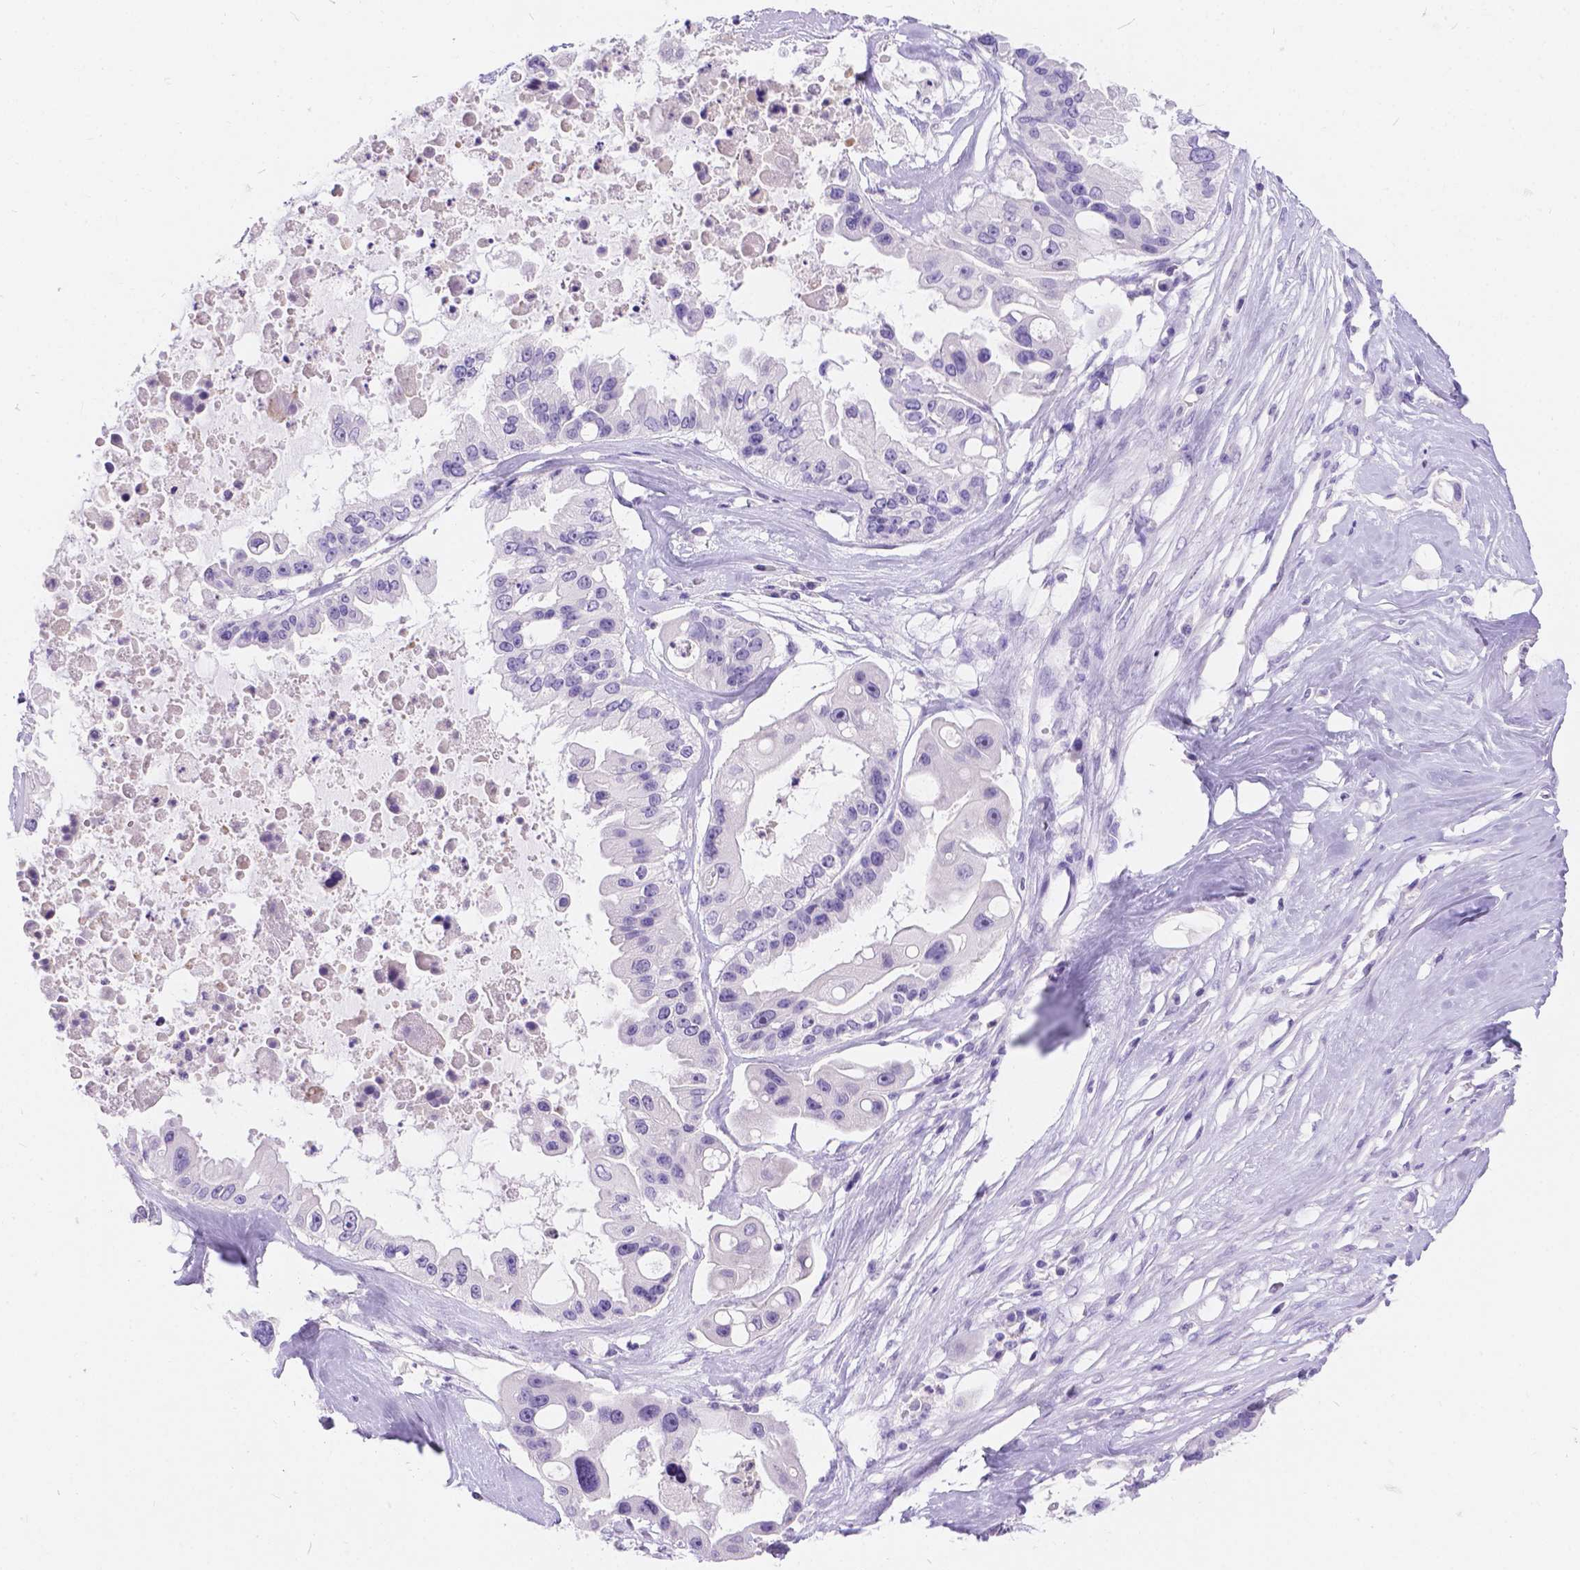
{"staining": {"intensity": "negative", "quantity": "none", "location": "none"}, "tissue": "ovarian cancer", "cell_type": "Tumor cells", "image_type": "cancer", "snomed": [{"axis": "morphology", "description": "Cystadenocarcinoma, serous, NOS"}, {"axis": "topography", "description": "Ovary"}], "caption": "The IHC histopathology image has no significant expression in tumor cells of serous cystadenocarcinoma (ovarian) tissue.", "gene": "GNRHR", "patient": {"sex": "female", "age": 56}}